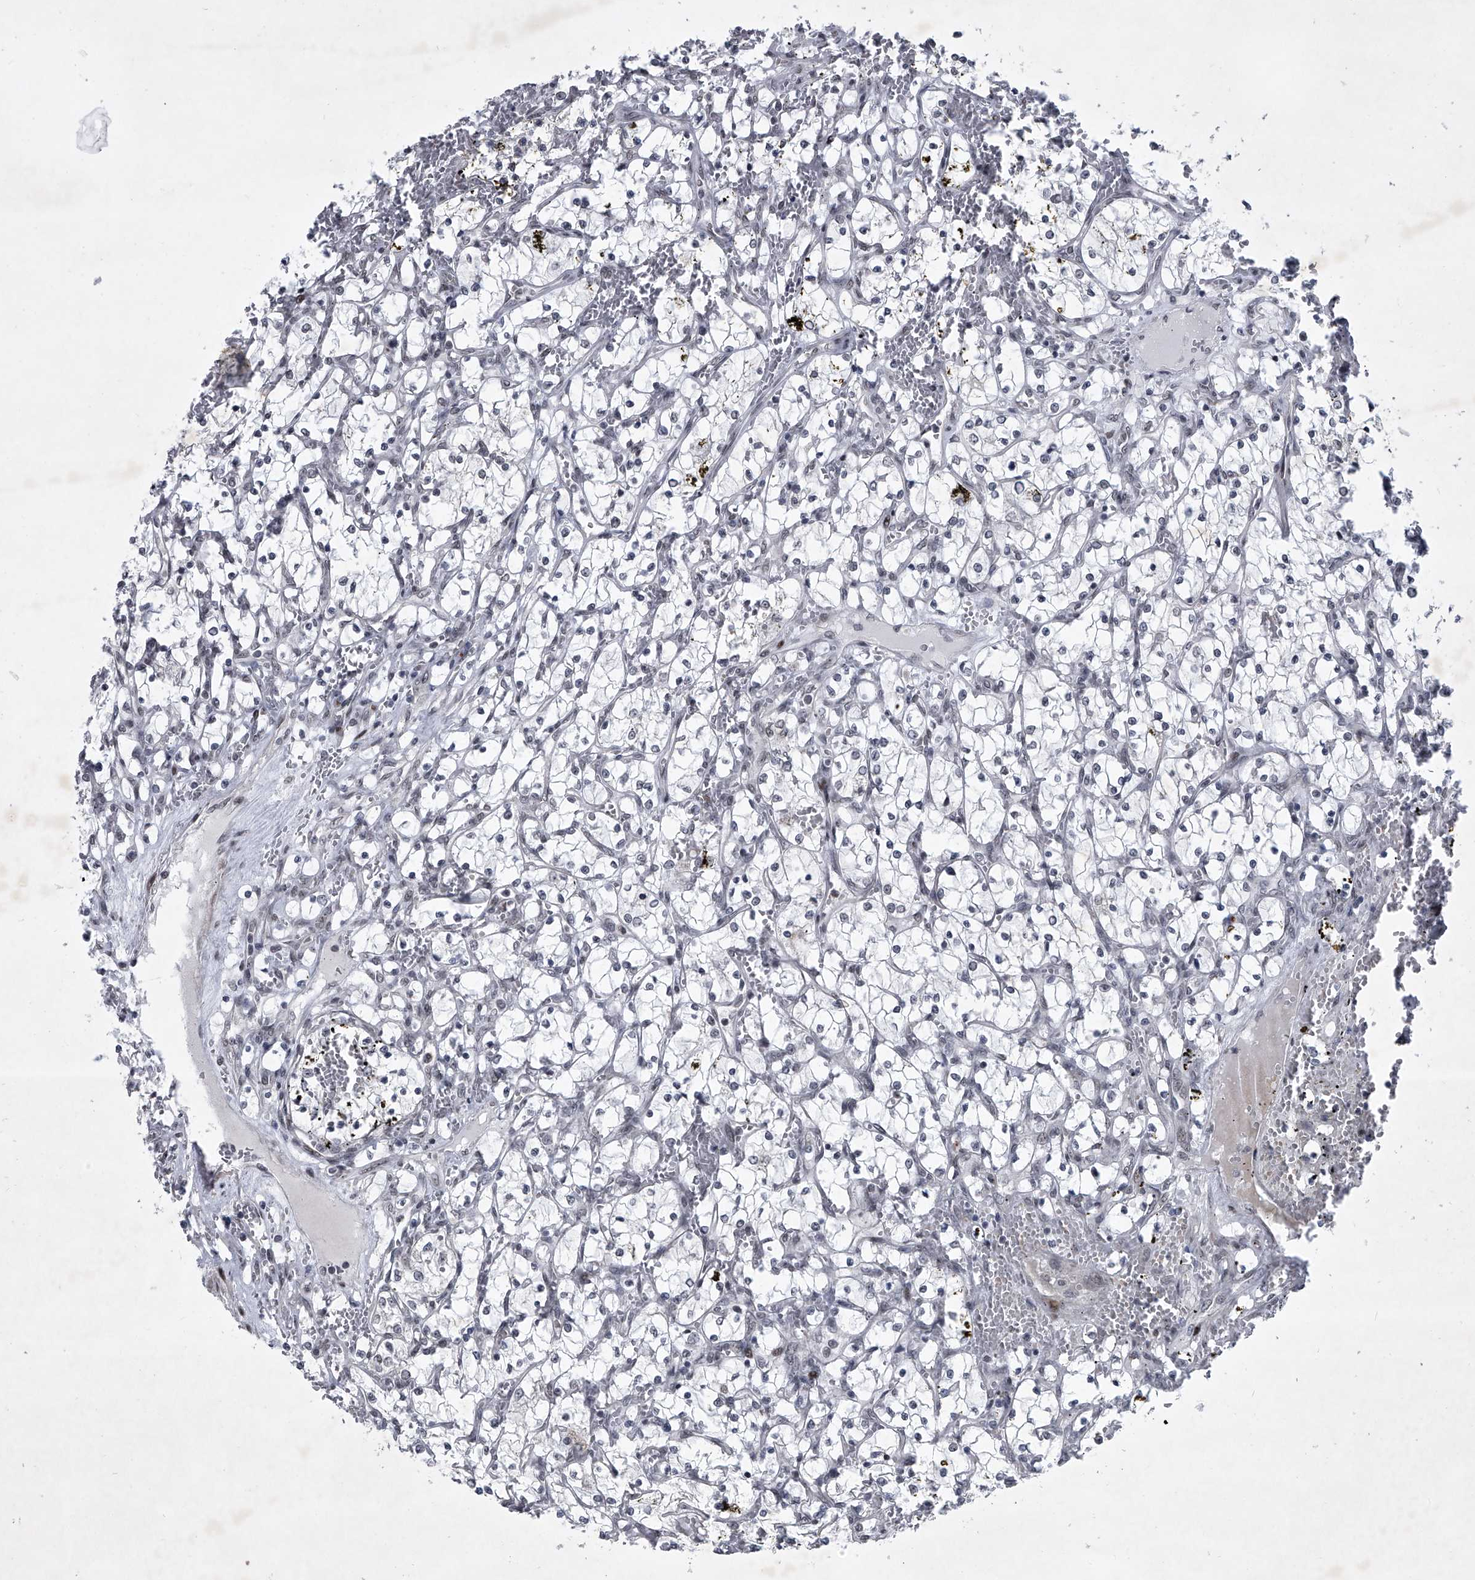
{"staining": {"intensity": "negative", "quantity": "none", "location": "none"}, "tissue": "renal cancer", "cell_type": "Tumor cells", "image_type": "cancer", "snomed": [{"axis": "morphology", "description": "Adenocarcinoma, NOS"}, {"axis": "topography", "description": "Kidney"}], "caption": "Tumor cells show no significant expression in adenocarcinoma (renal).", "gene": "MLLT1", "patient": {"sex": "female", "age": 69}}